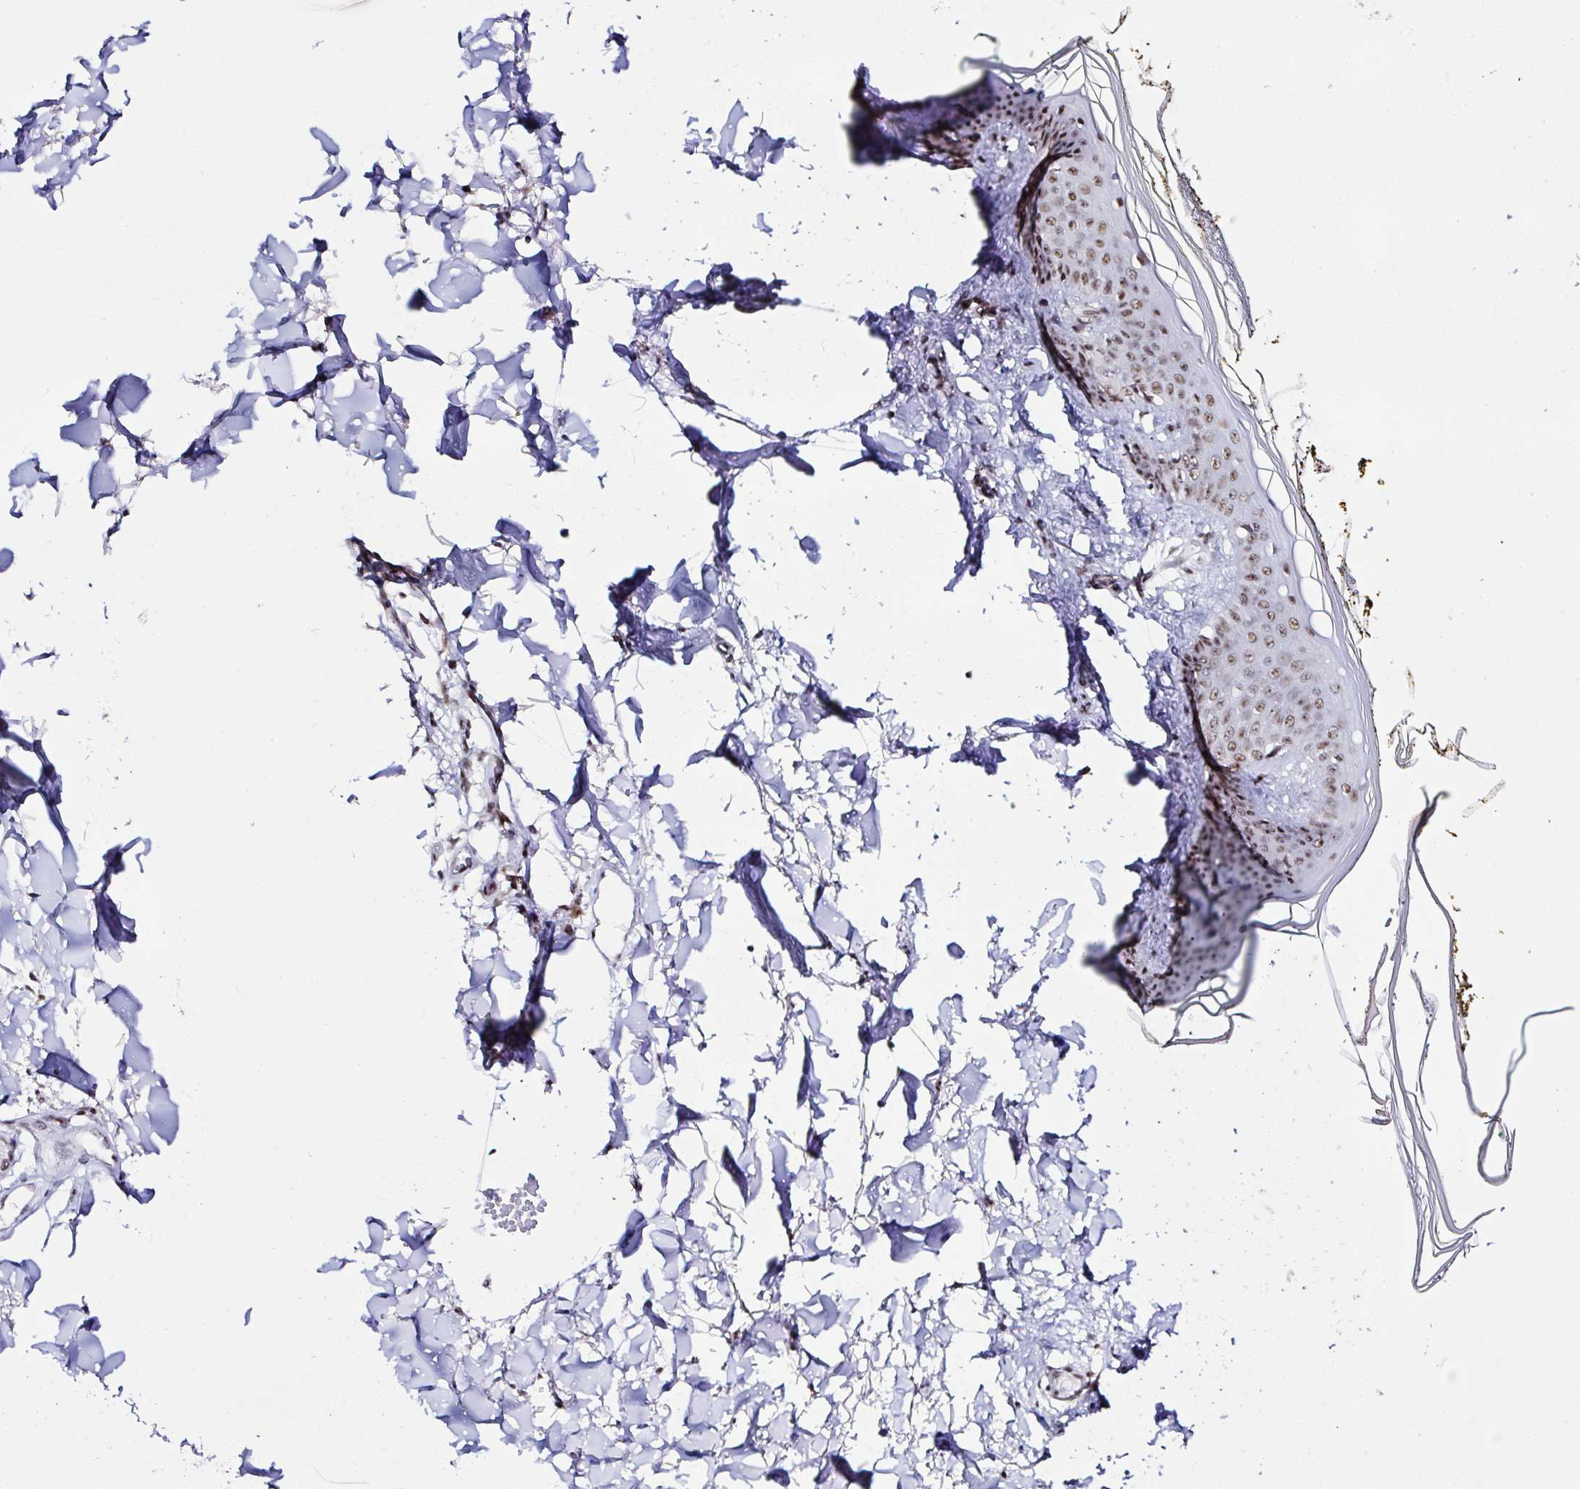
{"staining": {"intensity": "moderate", "quantity": ">75%", "location": "nuclear"}, "tissue": "skin", "cell_type": "Fibroblasts", "image_type": "normal", "snomed": [{"axis": "morphology", "description": "Normal tissue, NOS"}, {"axis": "topography", "description": "Skin"}], "caption": "Benign skin demonstrates moderate nuclear expression in approximately >75% of fibroblasts.", "gene": "PTPN2", "patient": {"sex": "female", "age": 34}}